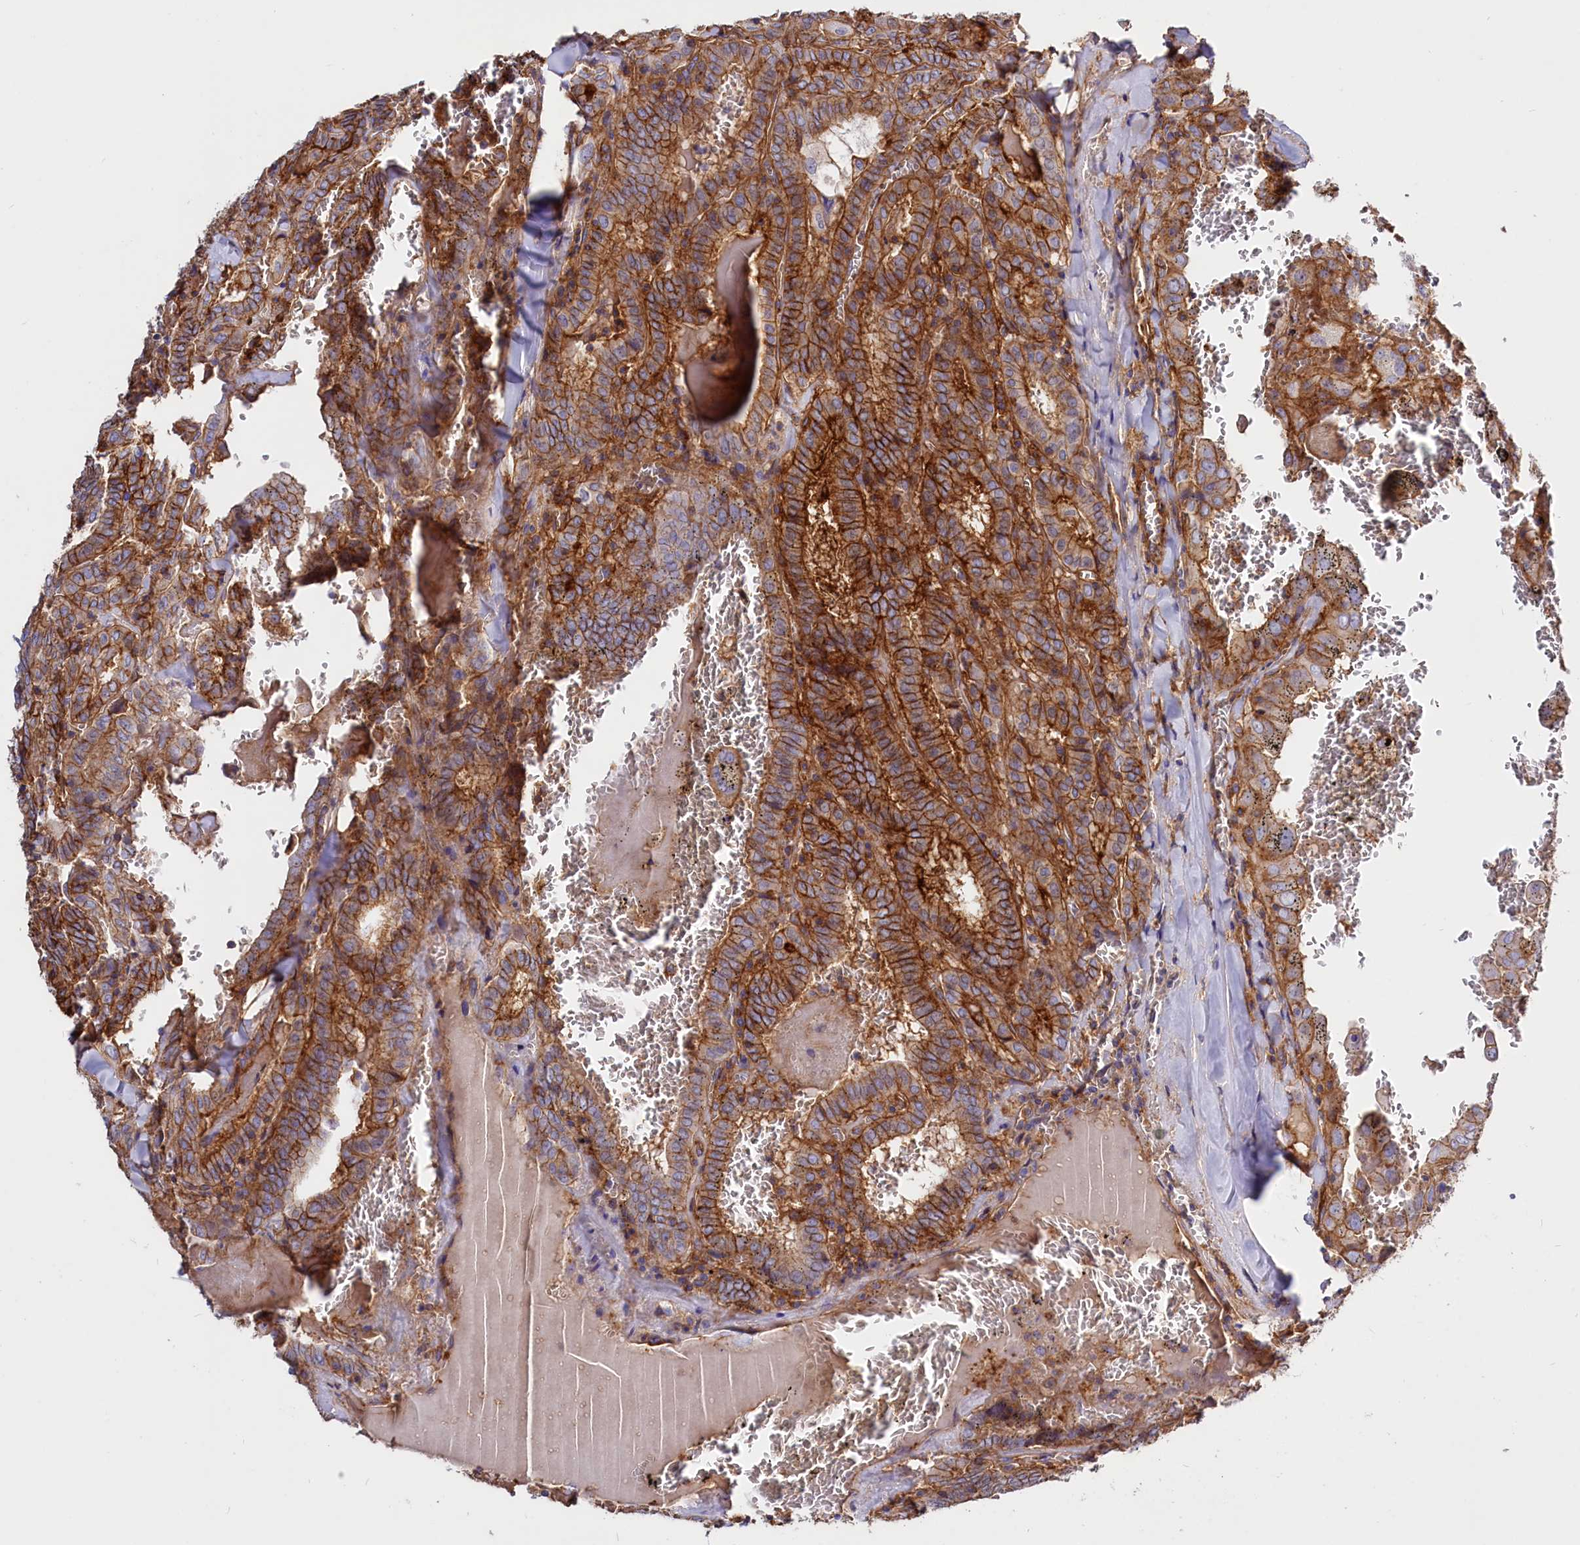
{"staining": {"intensity": "strong", "quantity": ">75%", "location": "cytoplasmic/membranous"}, "tissue": "thyroid cancer", "cell_type": "Tumor cells", "image_type": "cancer", "snomed": [{"axis": "morphology", "description": "Papillary adenocarcinoma, NOS"}, {"axis": "topography", "description": "Thyroid gland"}], "caption": "Thyroid cancer (papillary adenocarcinoma) was stained to show a protein in brown. There is high levels of strong cytoplasmic/membranous expression in approximately >75% of tumor cells. (Stains: DAB (3,3'-diaminobenzidine) in brown, nuclei in blue, Microscopy: brightfield microscopy at high magnification).", "gene": "ANO6", "patient": {"sex": "female", "age": 72}}